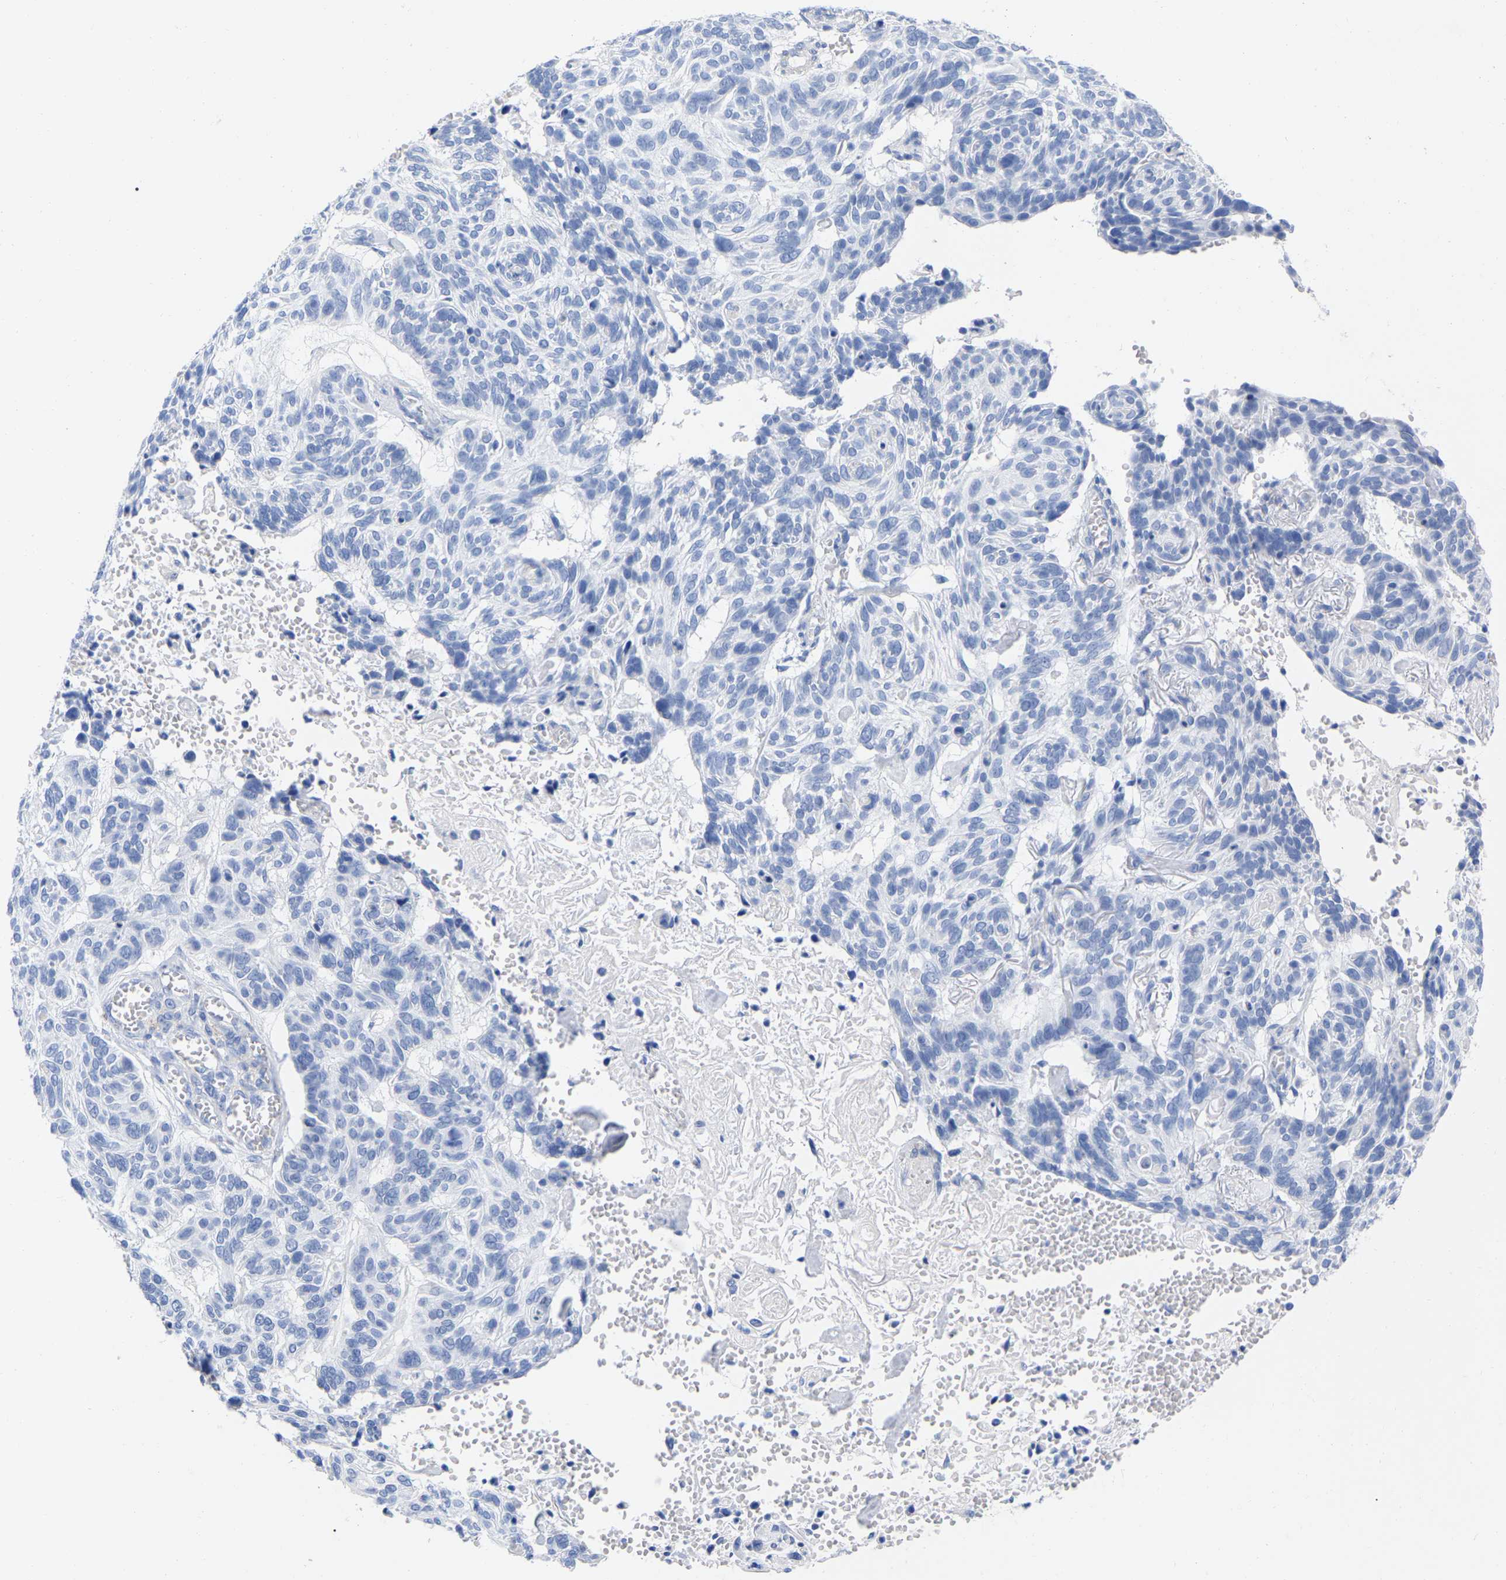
{"staining": {"intensity": "negative", "quantity": "none", "location": "none"}, "tissue": "skin cancer", "cell_type": "Tumor cells", "image_type": "cancer", "snomed": [{"axis": "morphology", "description": "Basal cell carcinoma"}, {"axis": "topography", "description": "Skin"}], "caption": "An IHC micrograph of skin basal cell carcinoma is shown. There is no staining in tumor cells of skin basal cell carcinoma.", "gene": "HAPLN1", "patient": {"sex": "male", "age": 85}}